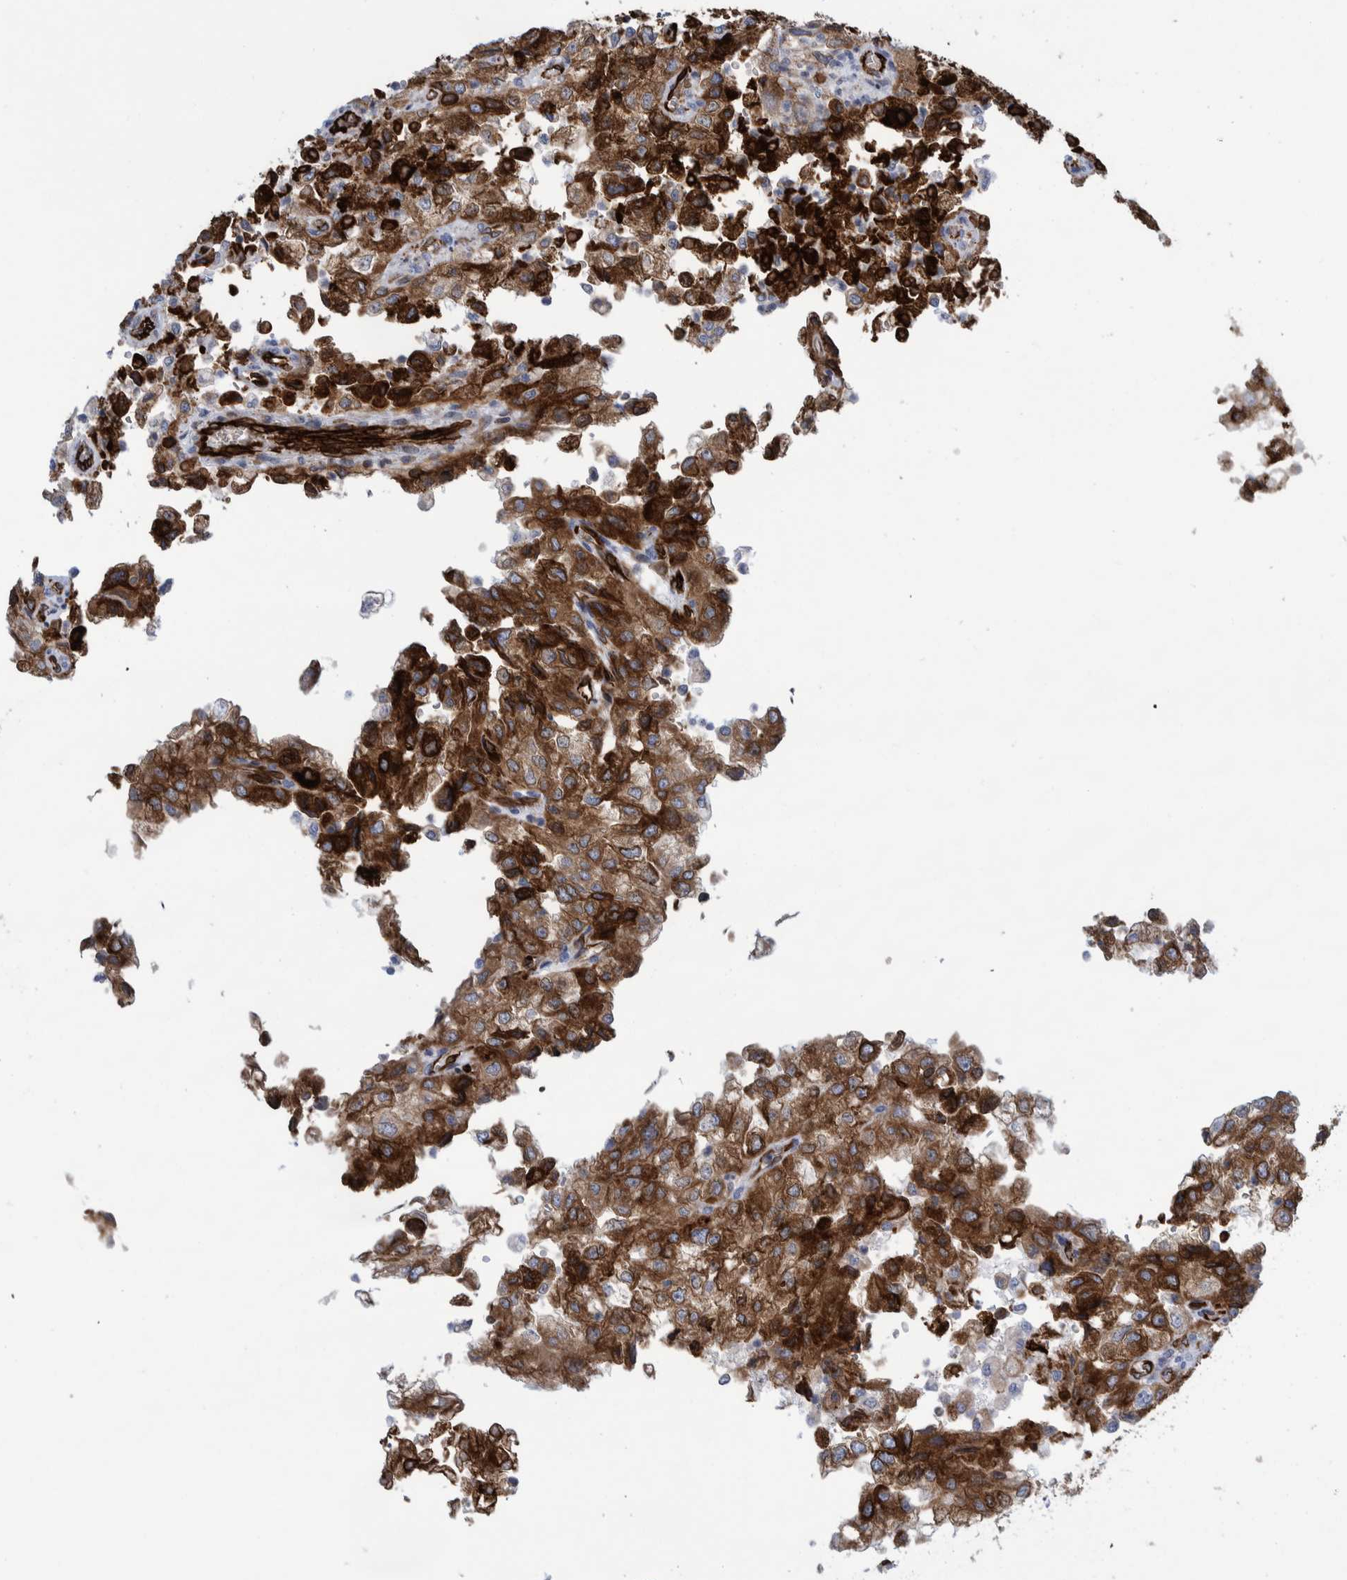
{"staining": {"intensity": "strong", "quantity": ">75%", "location": "cytoplasmic/membranous"}, "tissue": "renal cancer", "cell_type": "Tumor cells", "image_type": "cancer", "snomed": [{"axis": "morphology", "description": "Adenocarcinoma, NOS"}, {"axis": "topography", "description": "Kidney"}], "caption": "Protein staining of renal adenocarcinoma tissue reveals strong cytoplasmic/membranous expression in approximately >75% of tumor cells. The staining was performed using DAB, with brown indicating positive protein expression. Nuclei are stained blue with hematoxylin.", "gene": "THEM6", "patient": {"sex": "female", "age": 54}}